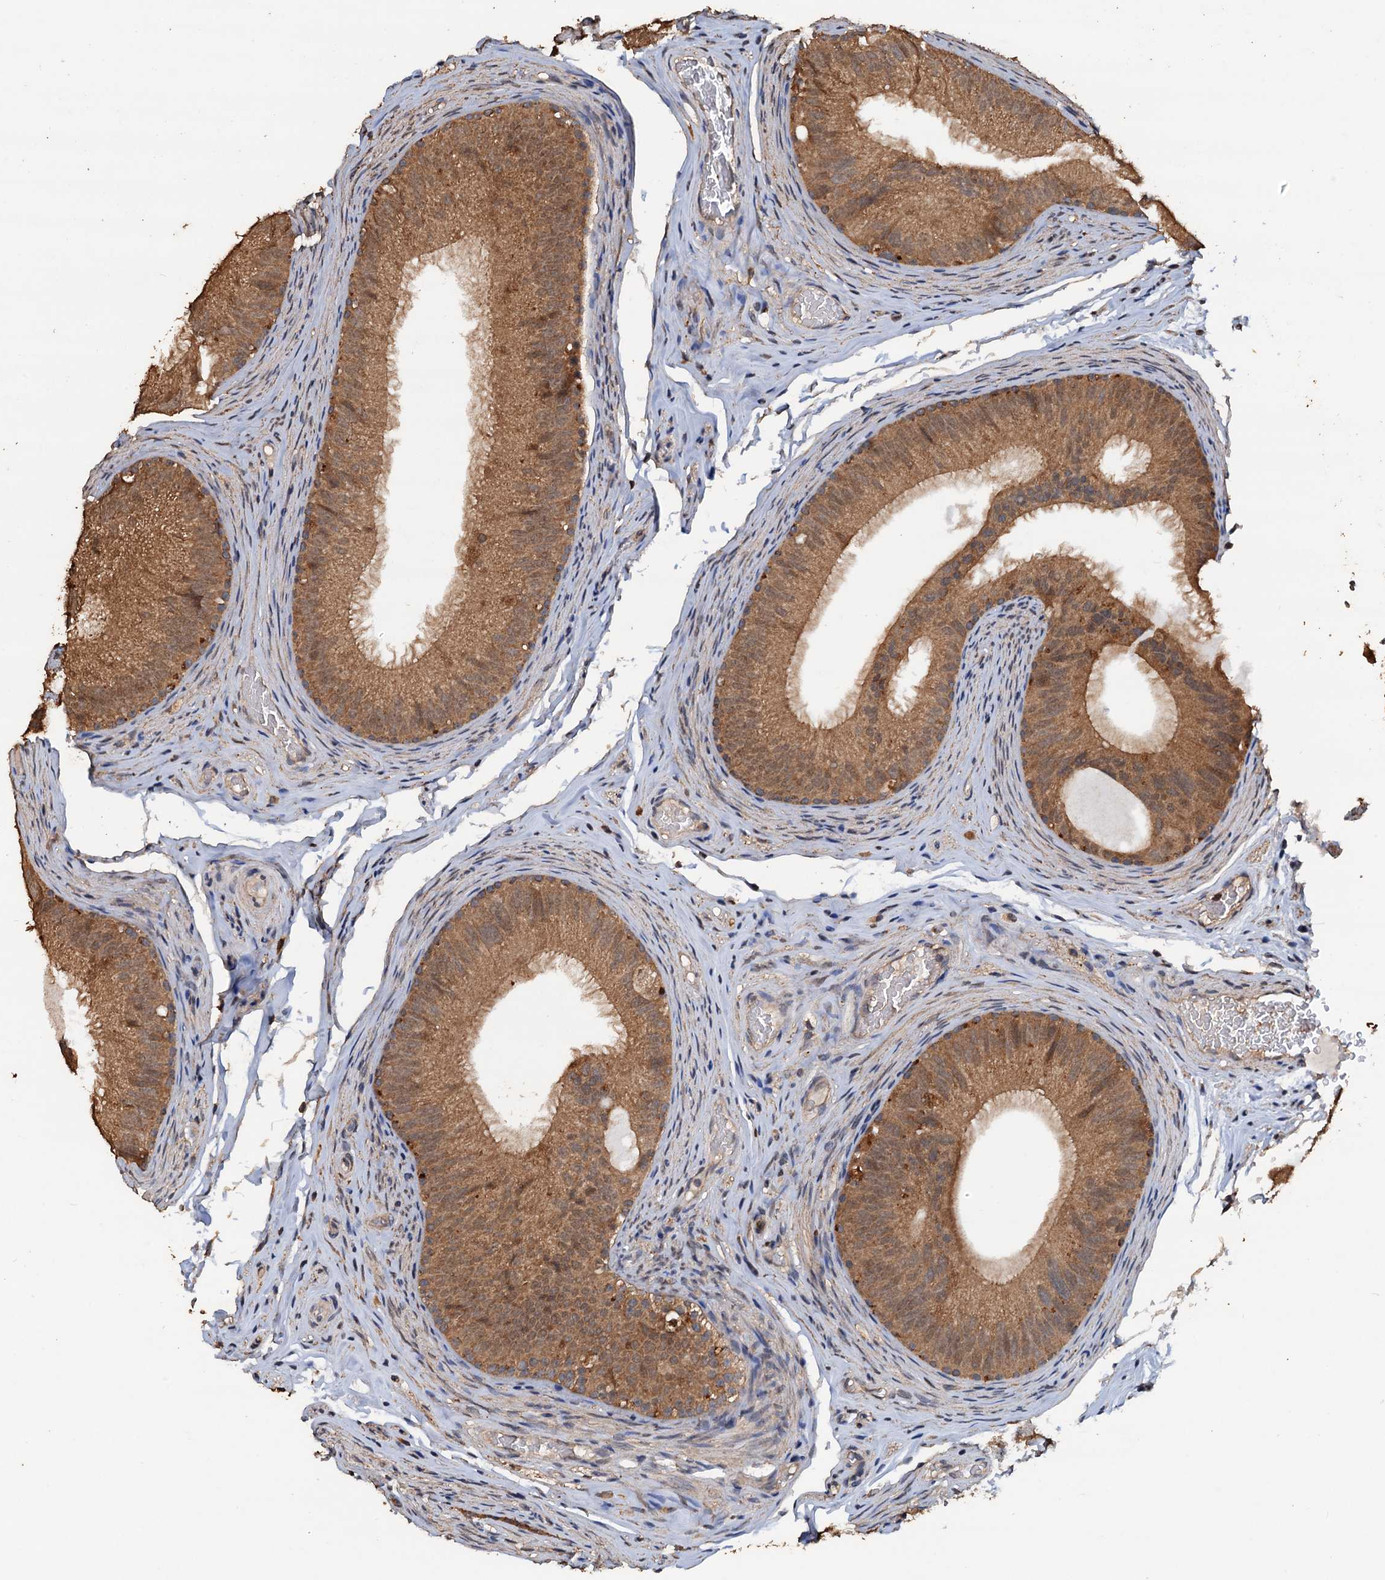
{"staining": {"intensity": "moderate", "quantity": ">75%", "location": "cytoplasmic/membranous"}, "tissue": "epididymis", "cell_type": "Glandular cells", "image_type": "normal", "snomed": [{"axis": "morphology", "description": "Normal tissue, NOS"}, {"axis": "topography", "description": "Epididymis"}], "caption": "Epididymis stained with DAB (3,3'-diaminobenzidine) immunohistochemistry exhibits medium levels of moderate cytoplasmic/membranous positivity in about >75% of glandular cells.", "gene": "PSMD9", "patient": {"sex": "male", "age": 34}}